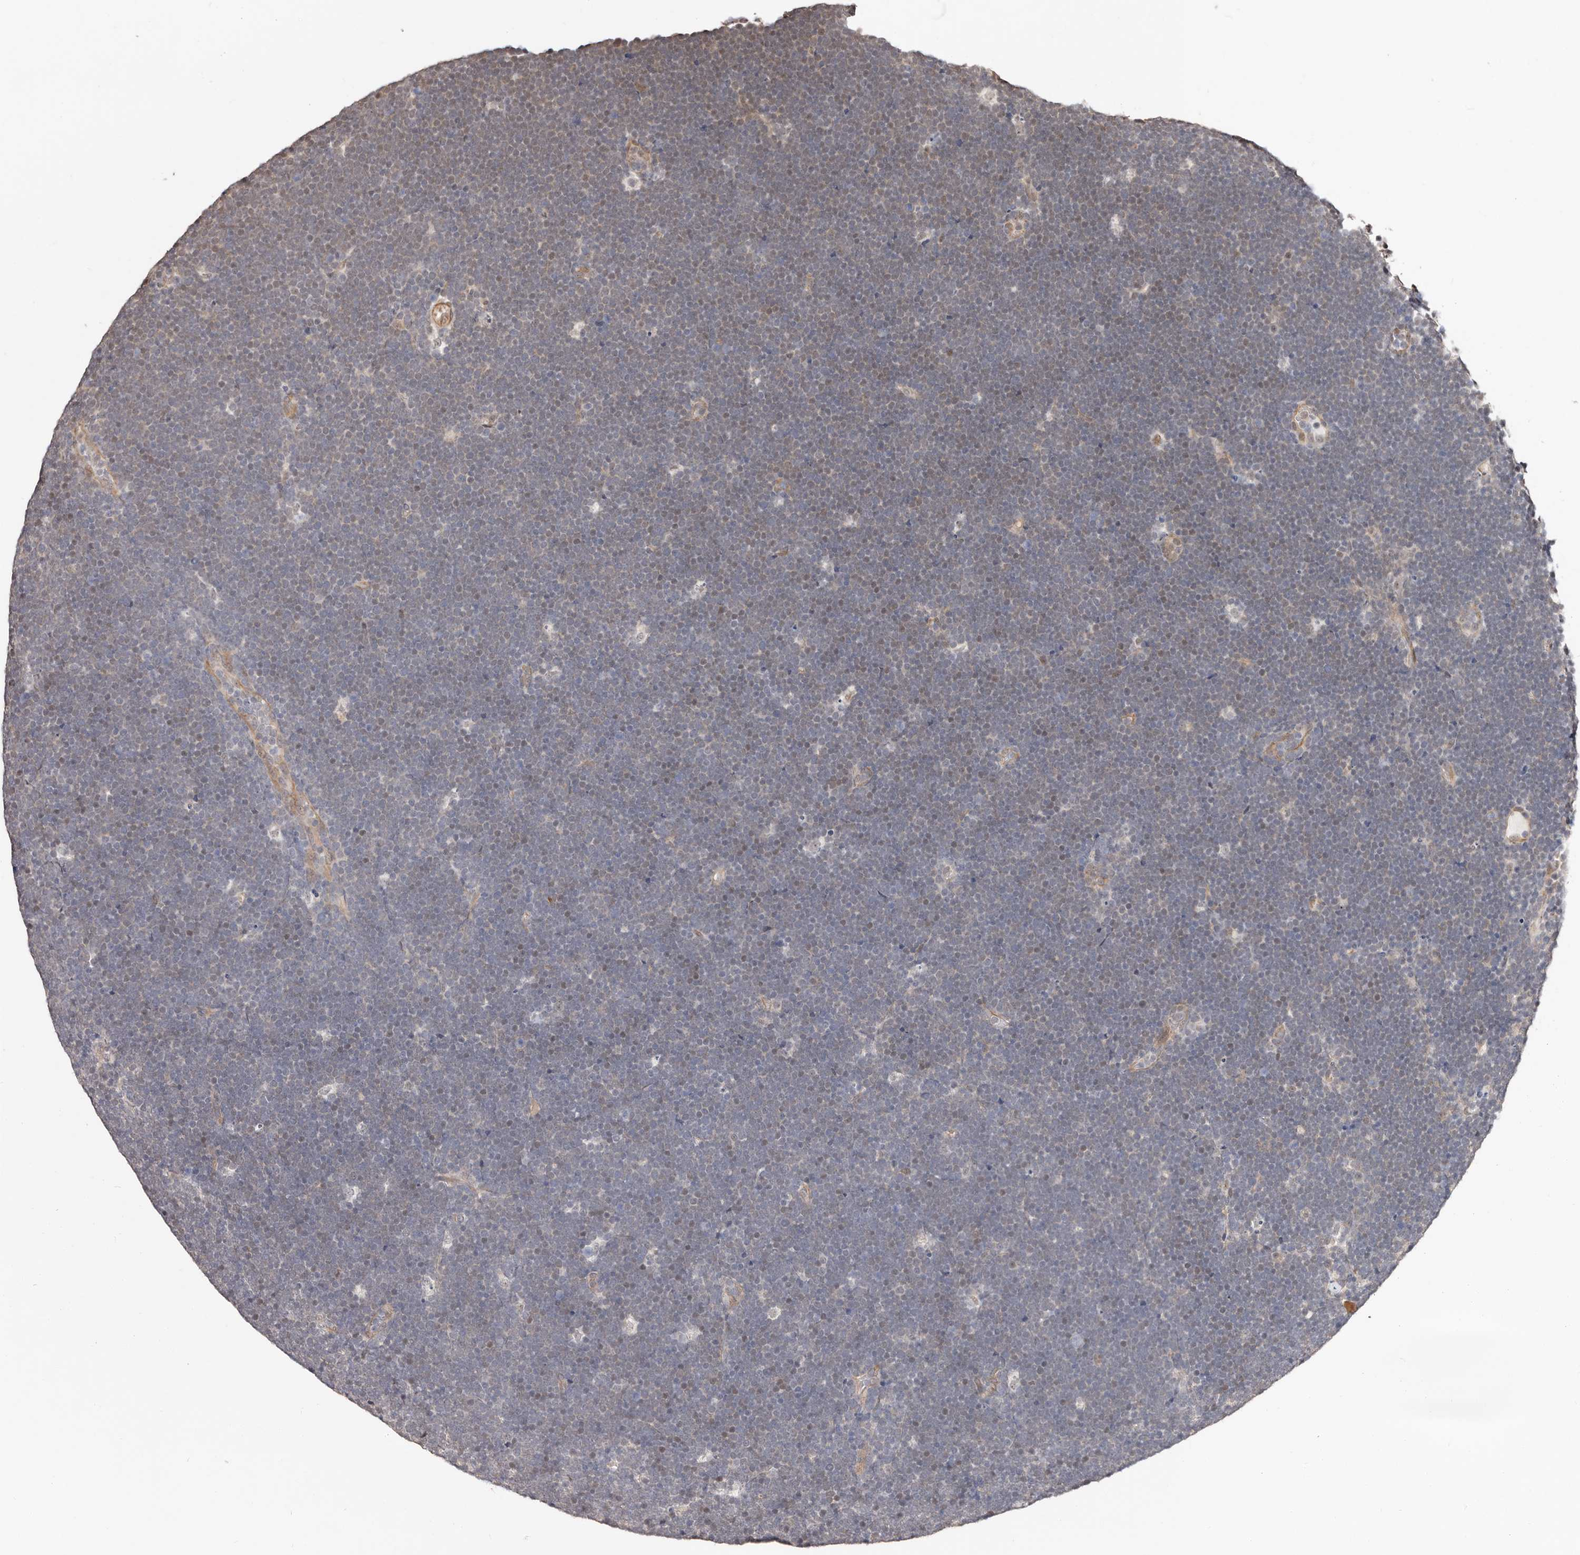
{"staining": {"intensity": "negative", "quantity": "none", "location": "none"}, "tissue": "lymphoma", "cell_type": "Tumor cells", "image_type": "cancer", "snomed": [{"axis": "morphology", "description": "Malignant lymphoma, non-Hodgkin's type, High grade"}, {"axis": "topography", "description": "Lymph node"}], "caption": "IHC image of lymphoma stained for a protein (brown), which shows no staining in tumor cells.", "gene": "TRIP13", "patient": {"sex": "male", "age": 13}}